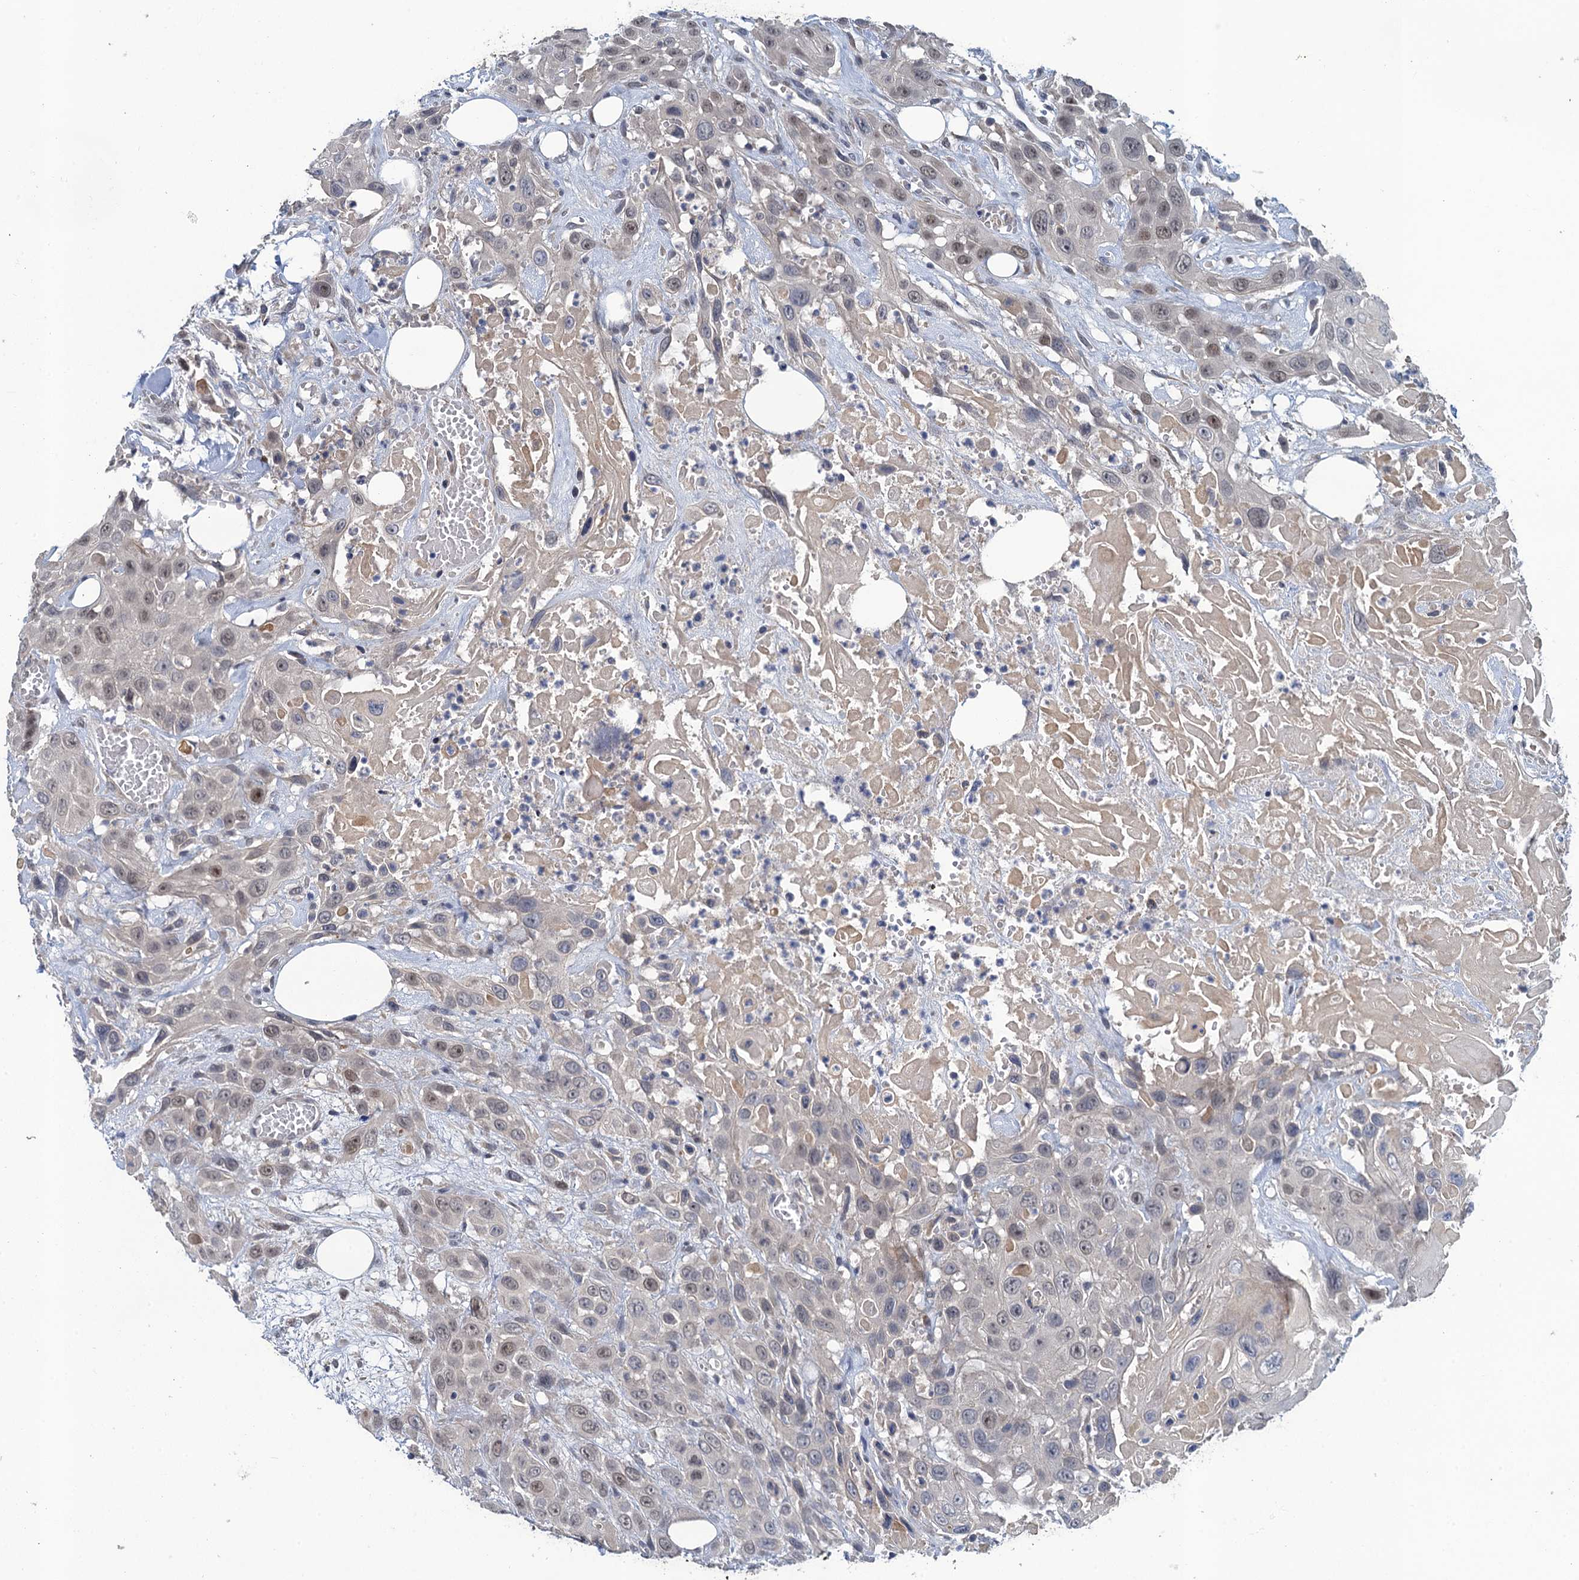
{"staining": {"intensity": "weak", "quantity": "25%-75%", "location": "nuclear"}, "tissue": "head and neck cancer", "cell_type": "Tumor cells", "image_type": "cancer", "snomed": [{"axis": "morphology", "description": "Squamous cell carcinoma, NOS"}, {"axis": "topography", "description": "Head-Neck"}], "caption": "Protein staining of head and neck cancer (squamous cell carcinoma) tissue exhibits weak nuclear staining in approximately 25%-75% of tumor cells.", "gene": "MRFAP1", "patient": {"sex": "male", "age": 81}}